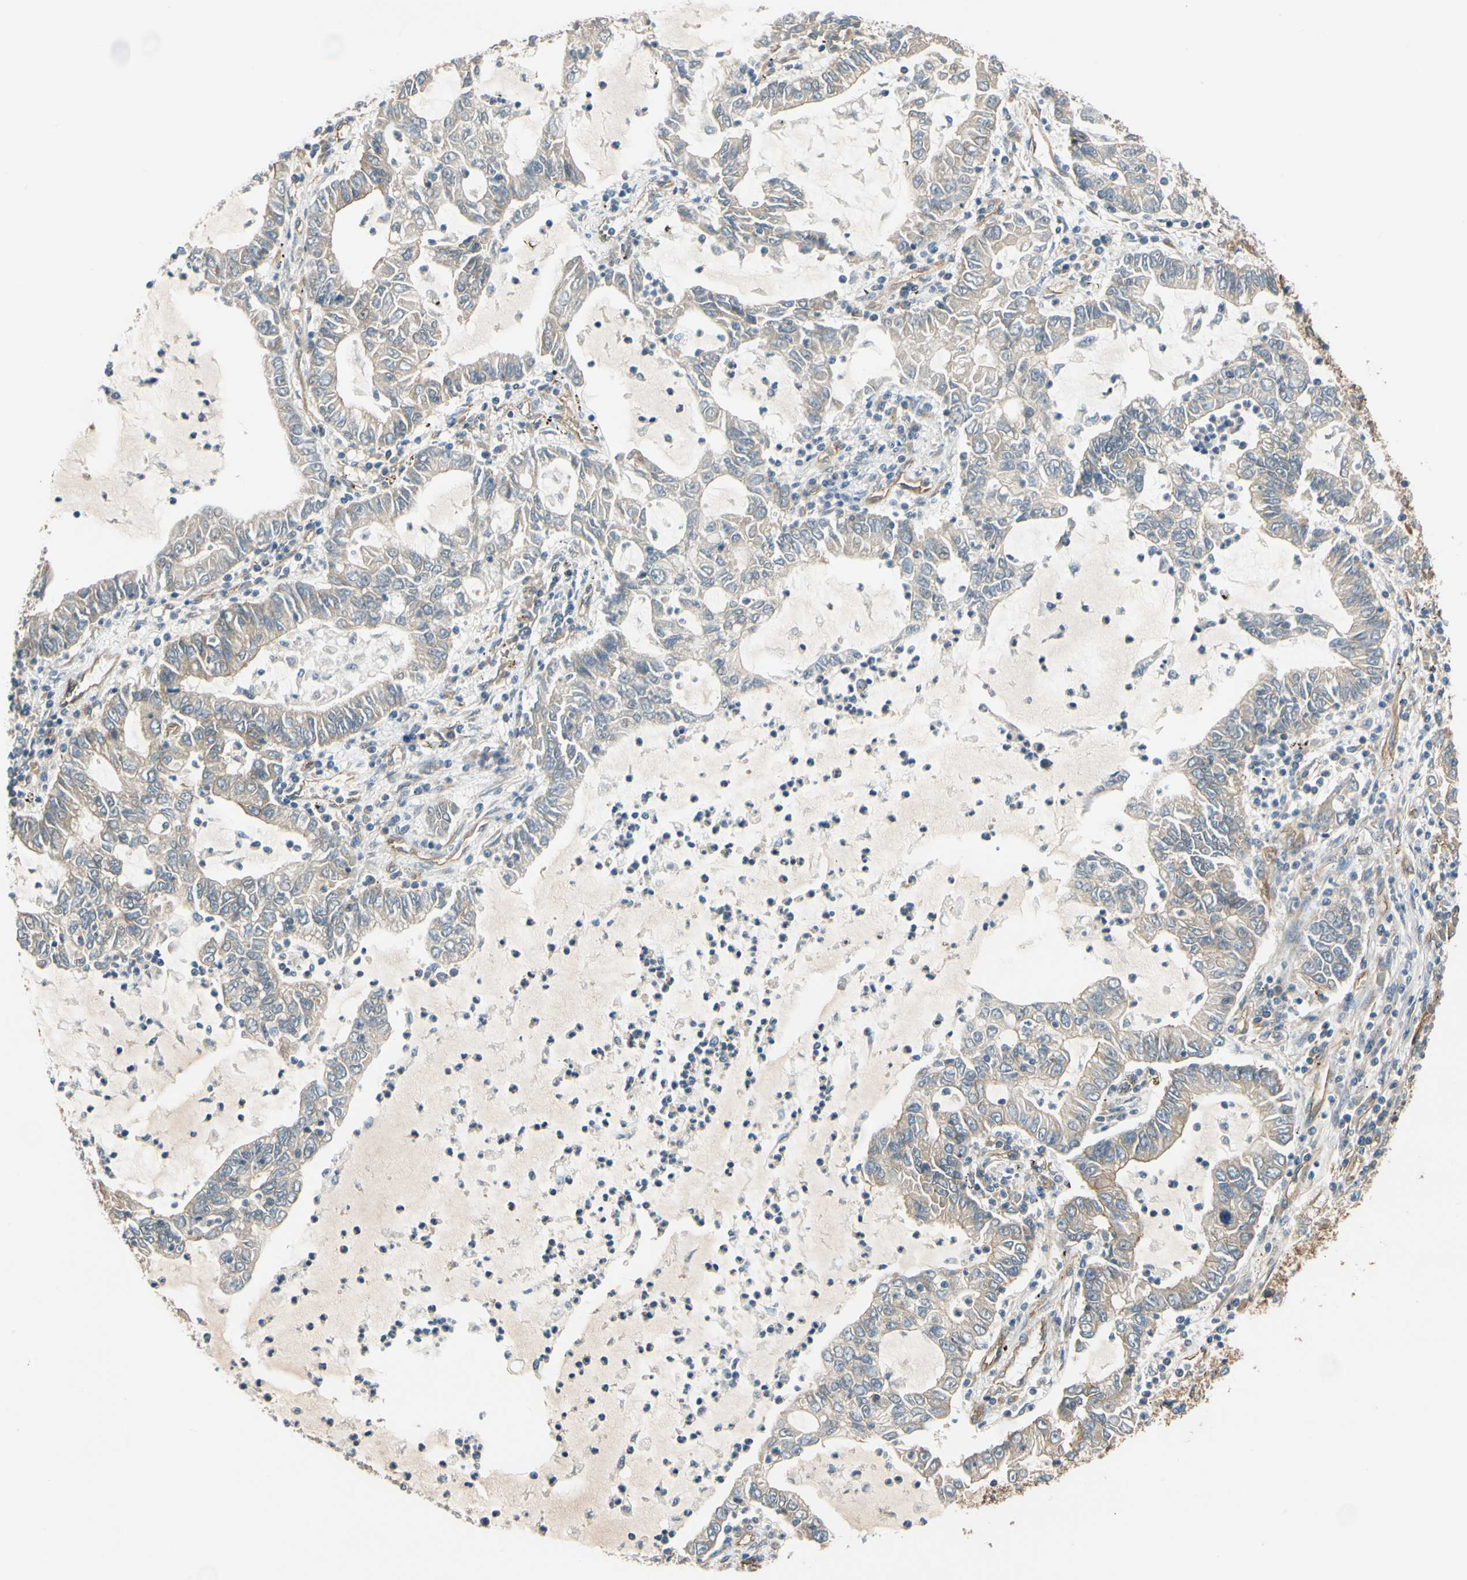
{"staining": {"intensity": "weak", "quantity": "<25%", "location": "cytoplasmic/membranous"}, "tissue": "lung cancer", "cell_type": "Tumor cells", "image_type": "cancer", "snomed": [{"axis": "morphology", "description": "Adenocarcinoma, NOS"}, {"axis": "topography", "description": "Lung"}], "caption": "A photomicrograph of lung adenocarcinoma stained for a protein demonstrates no brown staining in tumor cells.", "gene": "SPTAN1", "patient": {"sex": "female", "age": 51}}